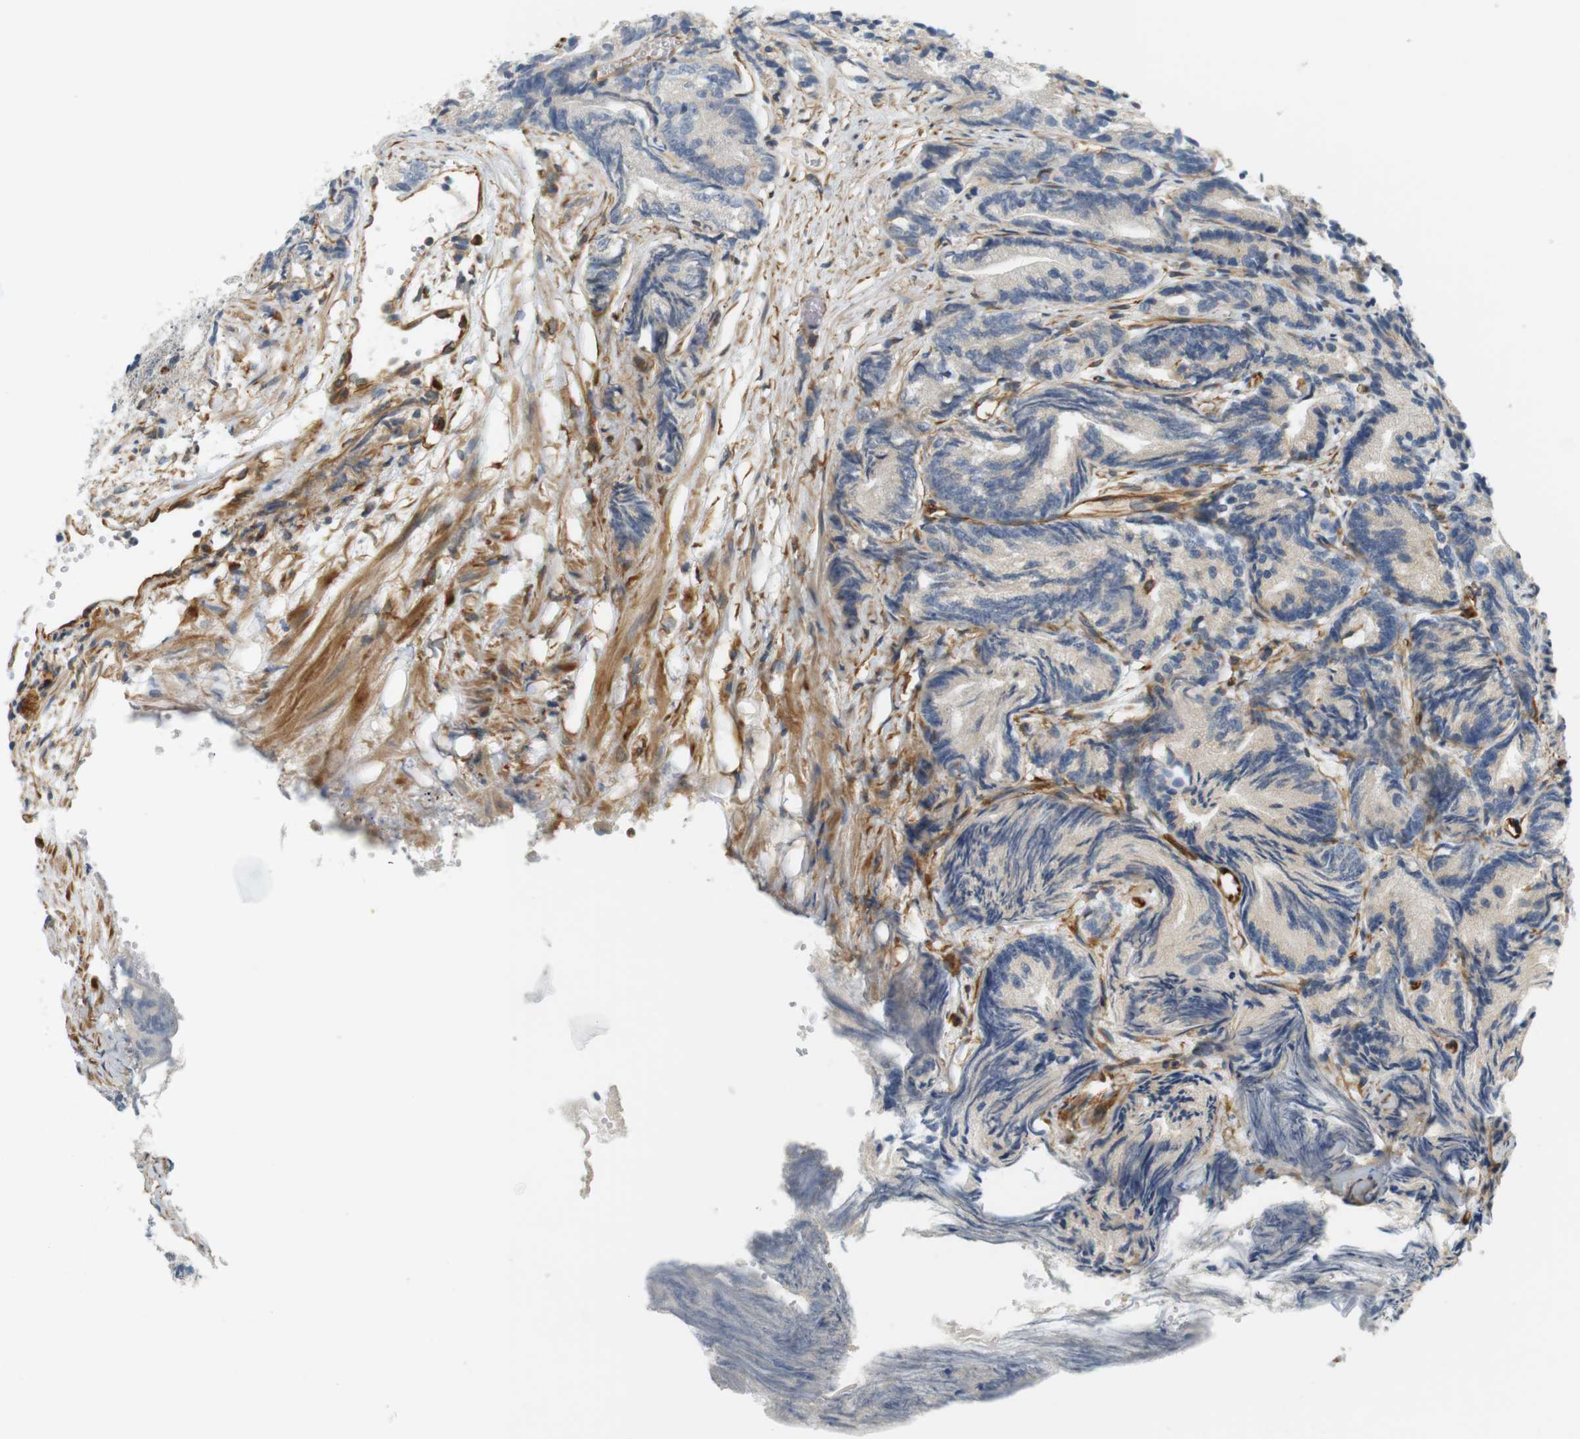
{"staining": {"intensity": "weak", "quantity": "<25%", "location": "cytoplasmic/membranous"}, "tissue": "prostate cancer", "cell_type": "Tumor cells", "image_type": "cancer", "snomed": [{"axis": "morphology", "description": "Adenocarcinoma, Low grade"}, {"axis": "topography", "description": "Prostate"}], "caption": "Immunohistochemistry (IHC) of human adenocarcinoma (low-grade) (prostate) shows no expression in tumor cells.", "gene": "CYTH3", "patient": {"sex": "male", "age": 89}}